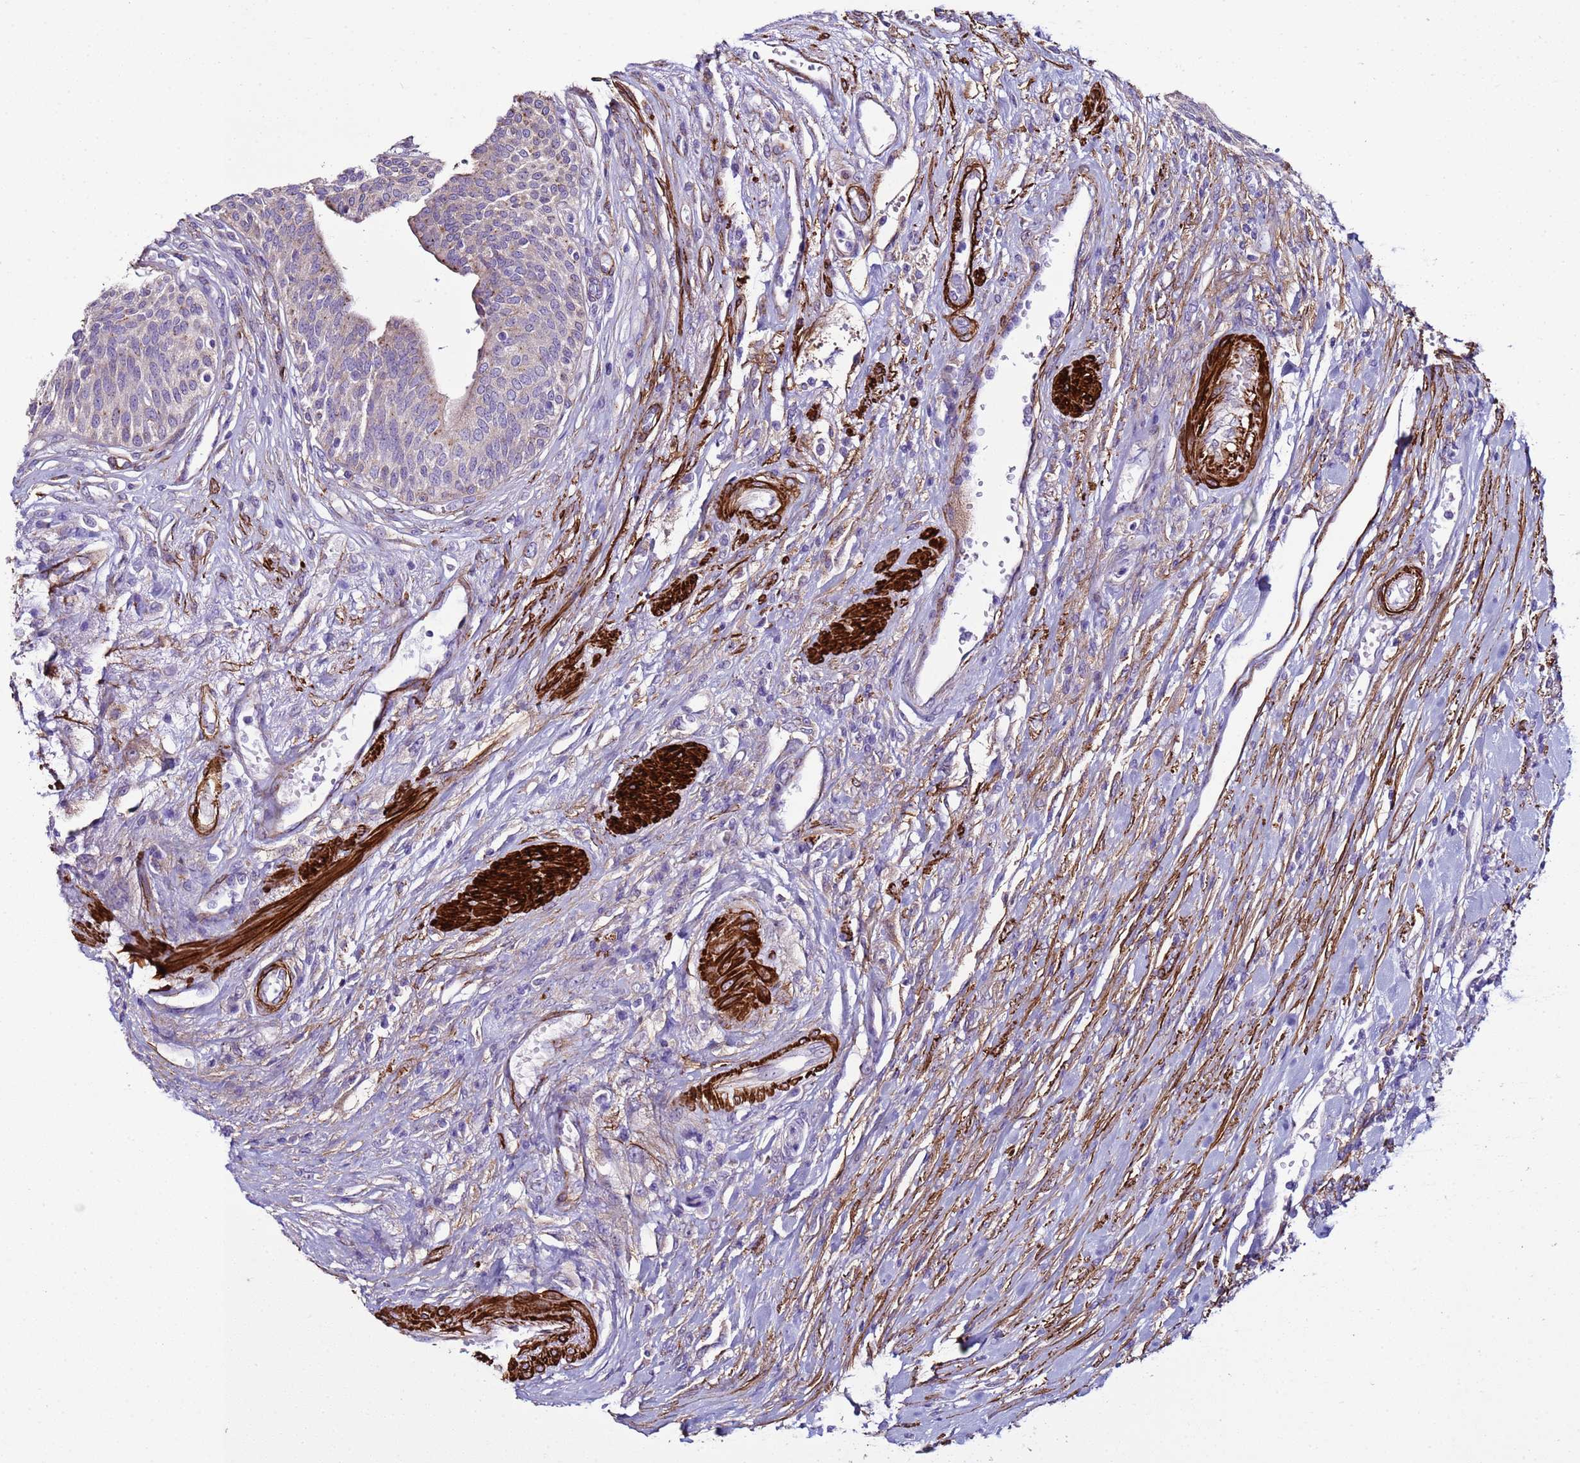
{"staining": {"intensity": "negative", "quantity": "none", "location": "none"}, "tissue": "urothelial cancer", "cell_type": "Tumor cells", "image_type": "cancer", "snomed": [{"axis": "morphology", "description": "Urothelial carcinoma, High grade"}, {"axis": "topography", "description": "Urinary bladder"}], "caption": "This is an immunohistochemistry image of urothelial cancer. There is no expression in tumor cells.", "gene": "RABL2B", "patient": {"sex": "female", "age": 79}}